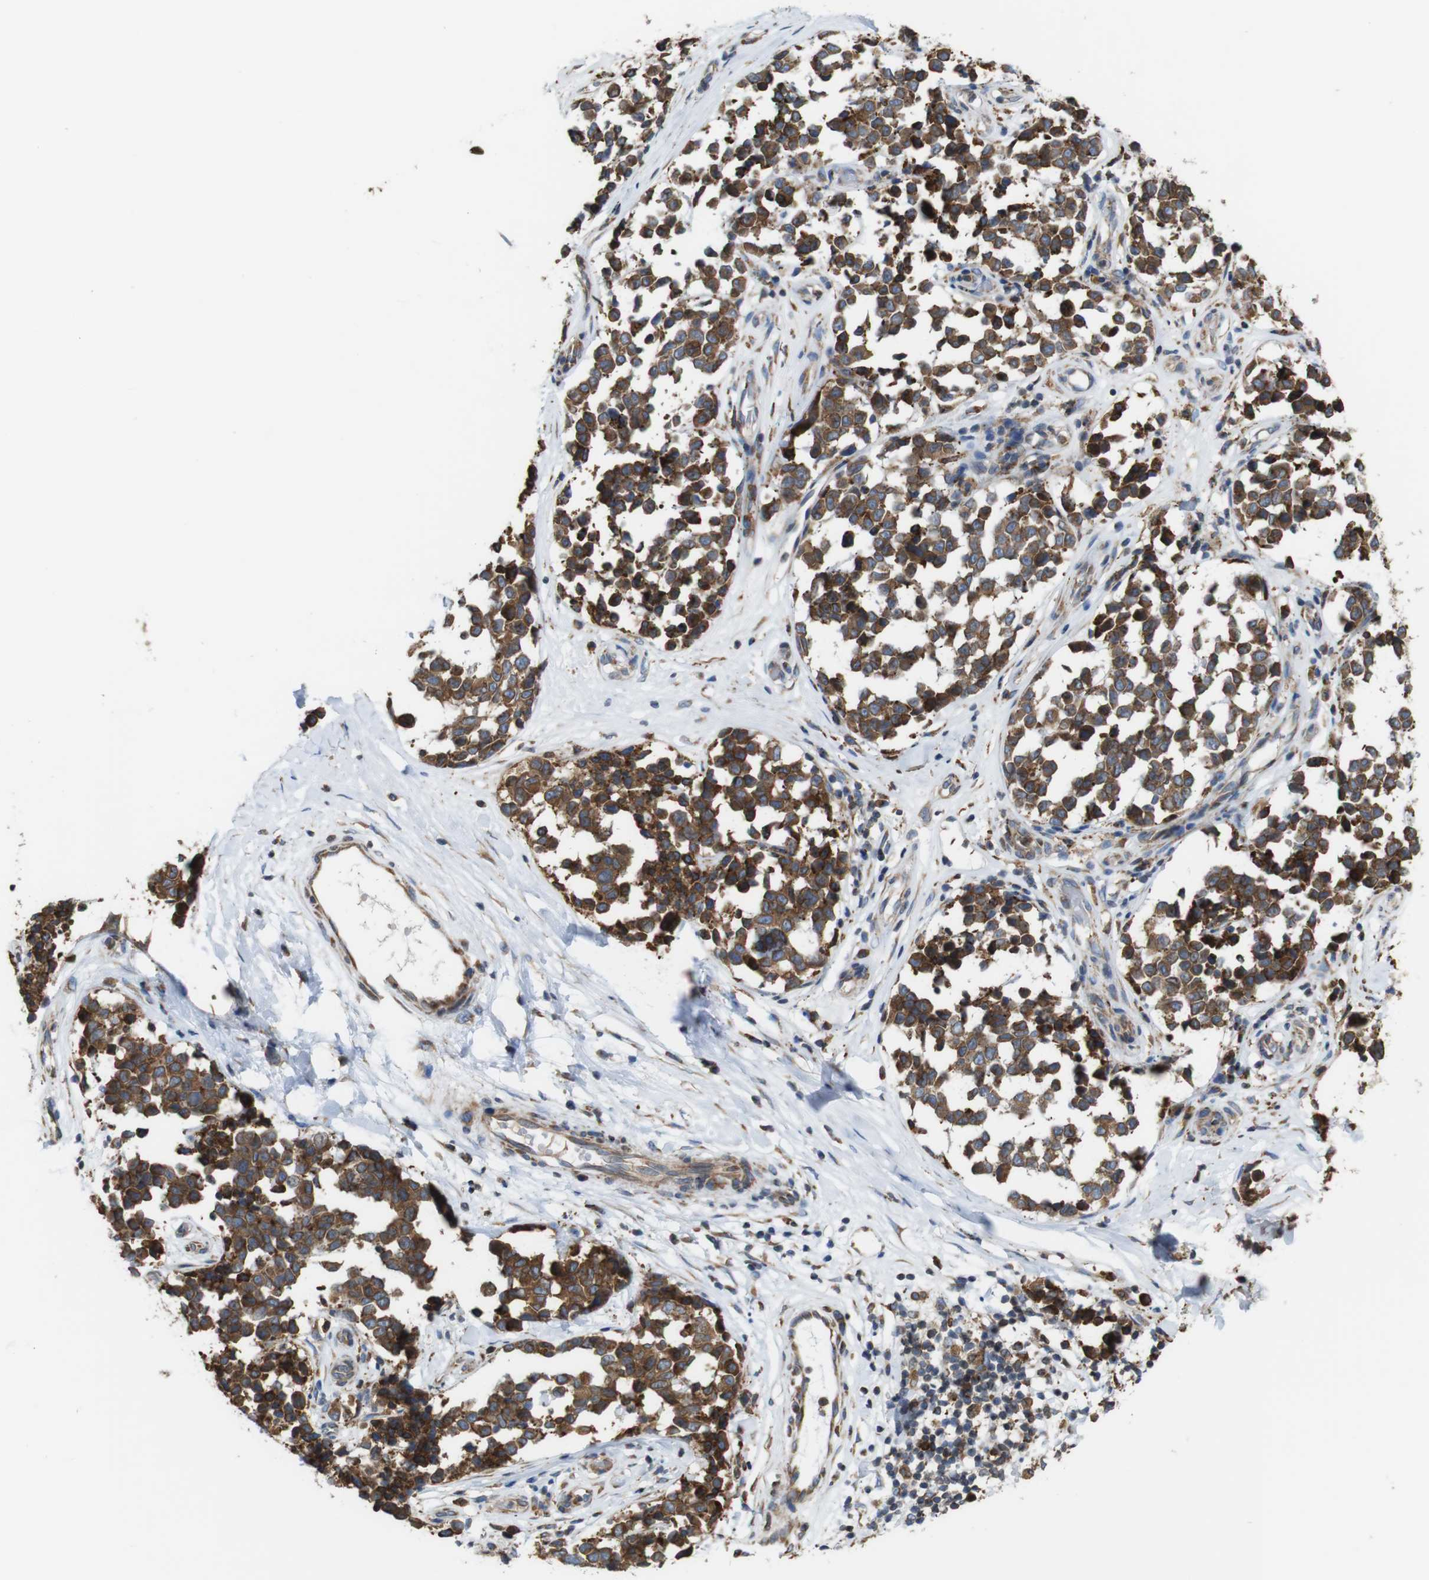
{"staining": {"intensity": "moderate", "quantity": ">75%", "location": "cytoplasmic/membranous"}, "tissue": "melanoma", "cell_type": "Tumor cells", "image_type": "cancer", "snomed": [{"axis": "morphology", "description": "Malignant melanoma, NOS"}, {"axis": "topography", "description": "Skin"}], "caption": "Moderate cytoplasmic/membranous expression for a protein is present in approximately >75% of tumor cells of malignant melanoma using immunohistochemistry (IHC).", "gene": "UGGT1", "patient": {"sex": "female", "age": 64}}